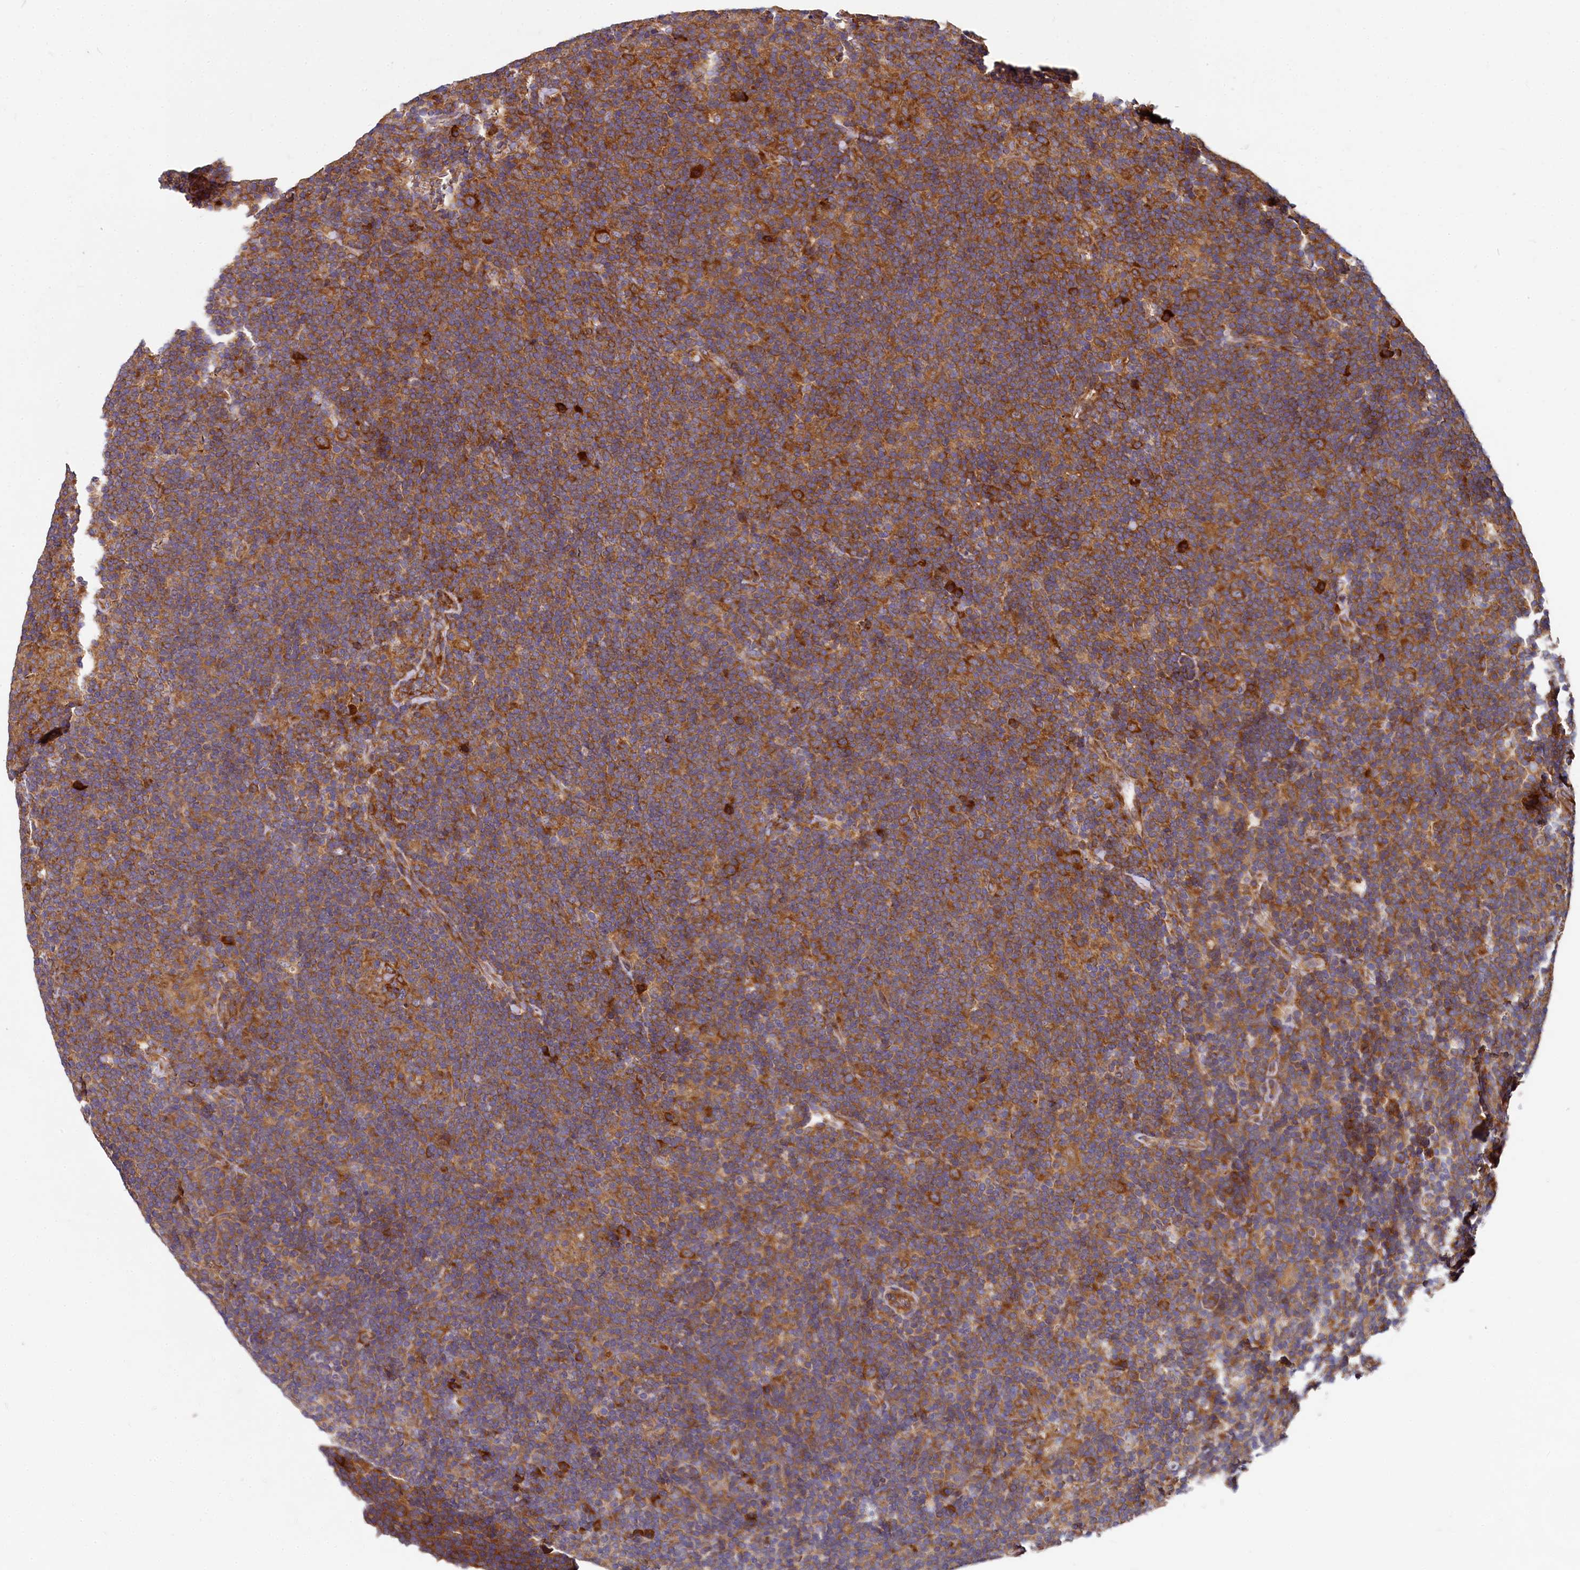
{"staining": {"intensity": "moderate", "quantity": ">75%", "location": "cytoplasmic/membranous"}, "tissue": "lymphoma", "cell_type": "Tumor cells", "image_type": "cancer", "snomed": [{"axis": "morphology", "description": "Hodgkin's disease, NOS"}, {"axis": "topography", "description": "Lymph node"}], "caption": "Approximately >75% of tumor cells in human Hodgkin's disease display moderate cytoplasmic/membranous protein expression as visualized by brown immunohistochemical staining.", "gene": "EIF2B2", "patient": {"sex": "female", "age": 57}}